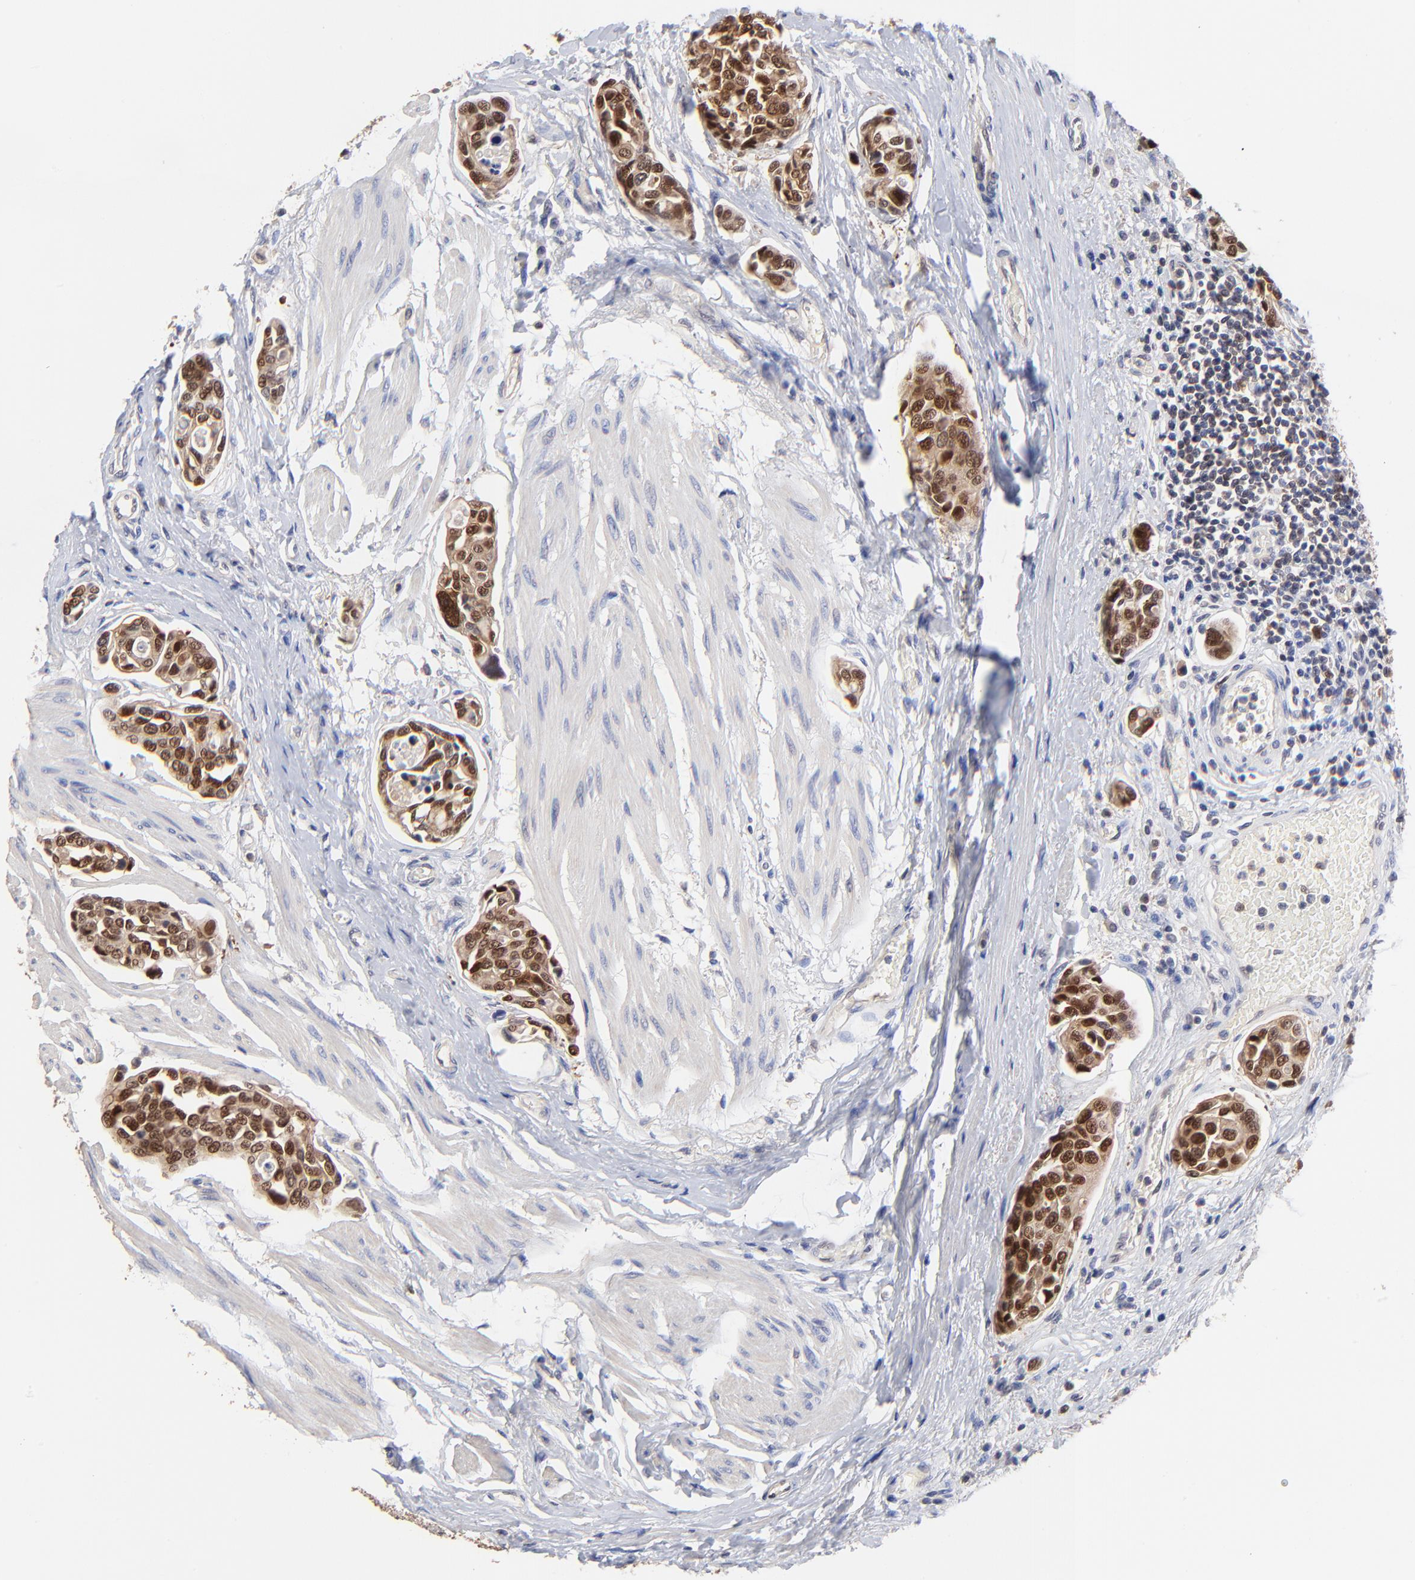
{"staining": {"intensity": "moderate", "quantity": "25%-75%", "location": "cytoplasmic/membranous,nuclear"}, "tissue": "urothelial cancer", "cell_type": "Tumor cells", "image_type": "cancer", "snomed": [{"axis": "morphology", "description": "Urothelial carcinoma, High grade"}, {"axis": "topography", "description": "Urinary bladder"}], "caption": "The image reveals immunohistochemical staining of urothelial cancer. There is moderate cytoplasmic/membranous and nuclear positivity is identified in approximately 25%-75% of tumor cells. The staining was performed using DAB to visualize the protein expression in brown, while the nuclei were stained in blue with hematoxylin (Magnification: 20x).", "gene": "DCTPP1", "patient": {"sex": "male", "age": 78}}